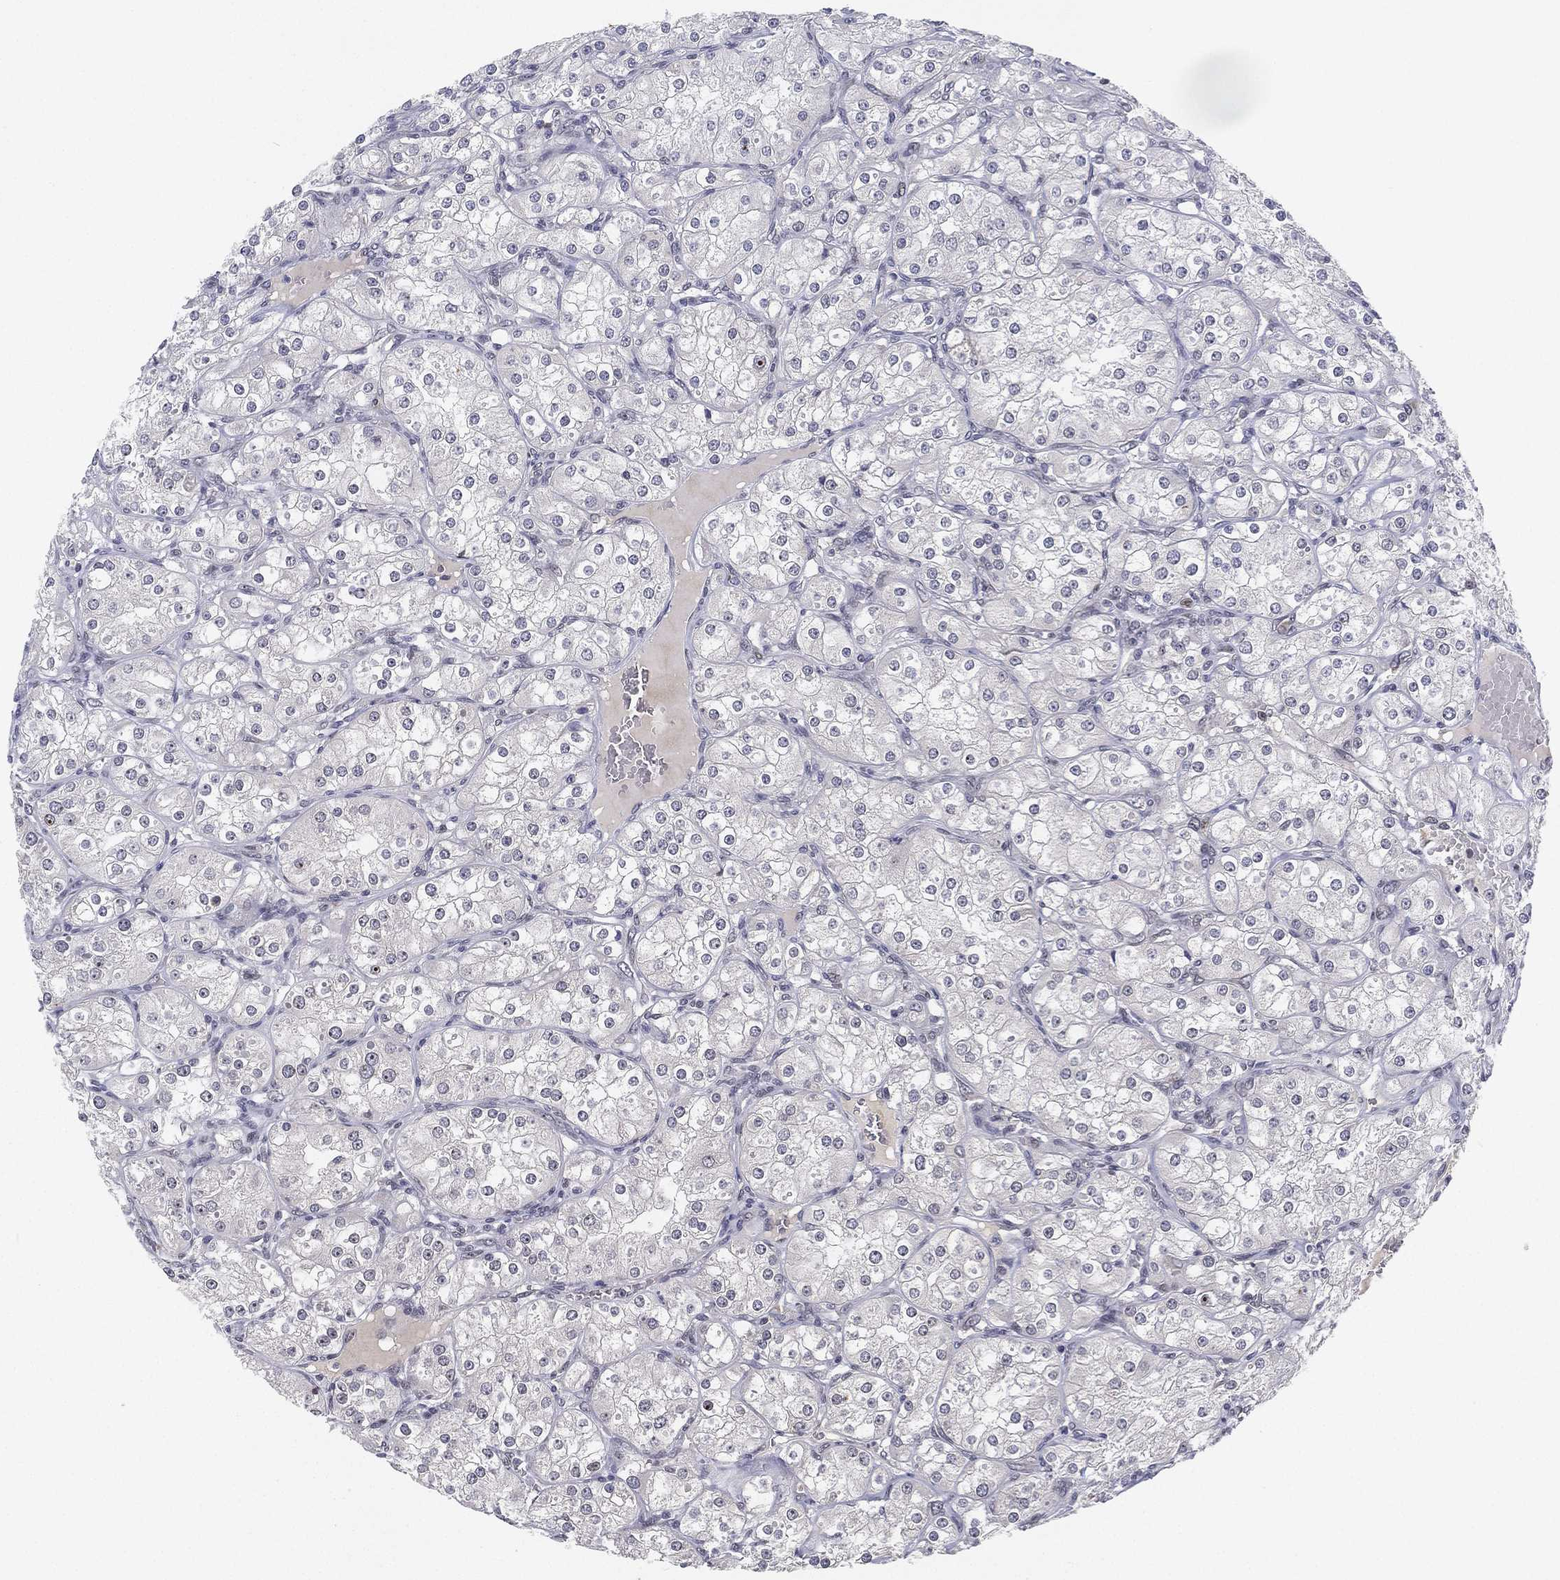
{"staining": {"intensity": "negative", "quantity": "none", "location": "none"}, "tissue": "renal cancer", "cell_type": "Tumor cells", "image_type": "cancer", "snomed": [{"axis": "morphology", "description": "Adenocarcinoma, NOS"}, {"axis": "topography", "description": "Kidney"}], "caption": "Micrograph shows no significant protein expression in tumor cells of renal cancer (adenocarcinoma).", "gene": "MS4A8", "patient": {"sex": "male", "age": 77}}